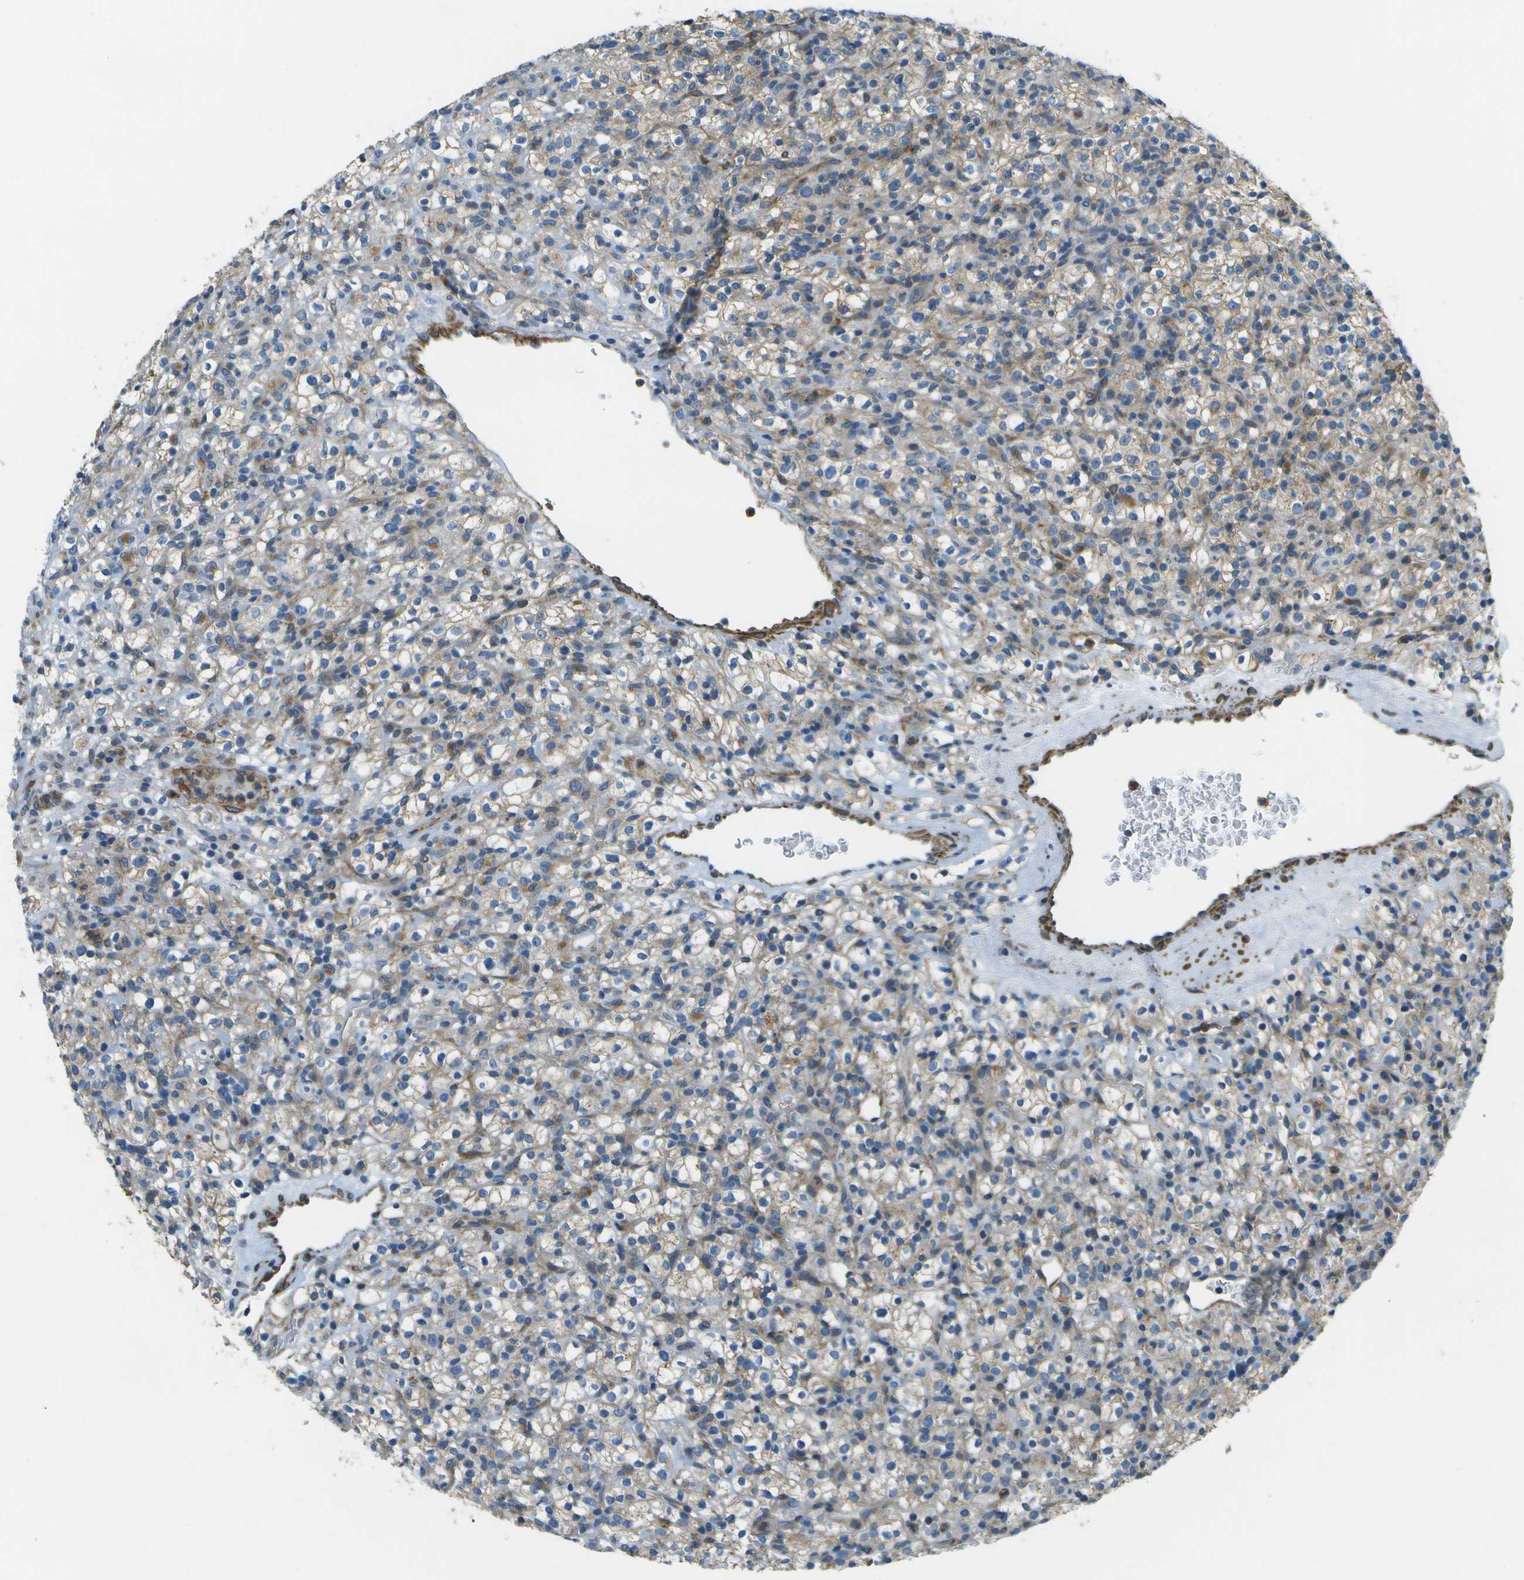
{"staining": {"intensity": "weak", "quantity": ">75%", "location": "cytoplasmic/membranous"}, "tissue": "renal cancer", "cell_type": "Tumor cells", "image_type": "cancer", "snomed": [{"axis": "morphology", "description": "Normal tissue, NOS"}, {"axis": "morphology", "description": "Adenocarcinoma, NOS"}, {"axis": "topography", "description": "Kidney"}], "caption": "DAB immunohistochemical staining of adenocarcinoma (renal) demonstrates weak cytoplasmic/membranous protein positivity in about >75% of tumor cells. (brown staining indicates protein expression, while blue staining denotes nuclei).", "gene": "MYH11", "patient": {"sex": "female", "age": 72}}